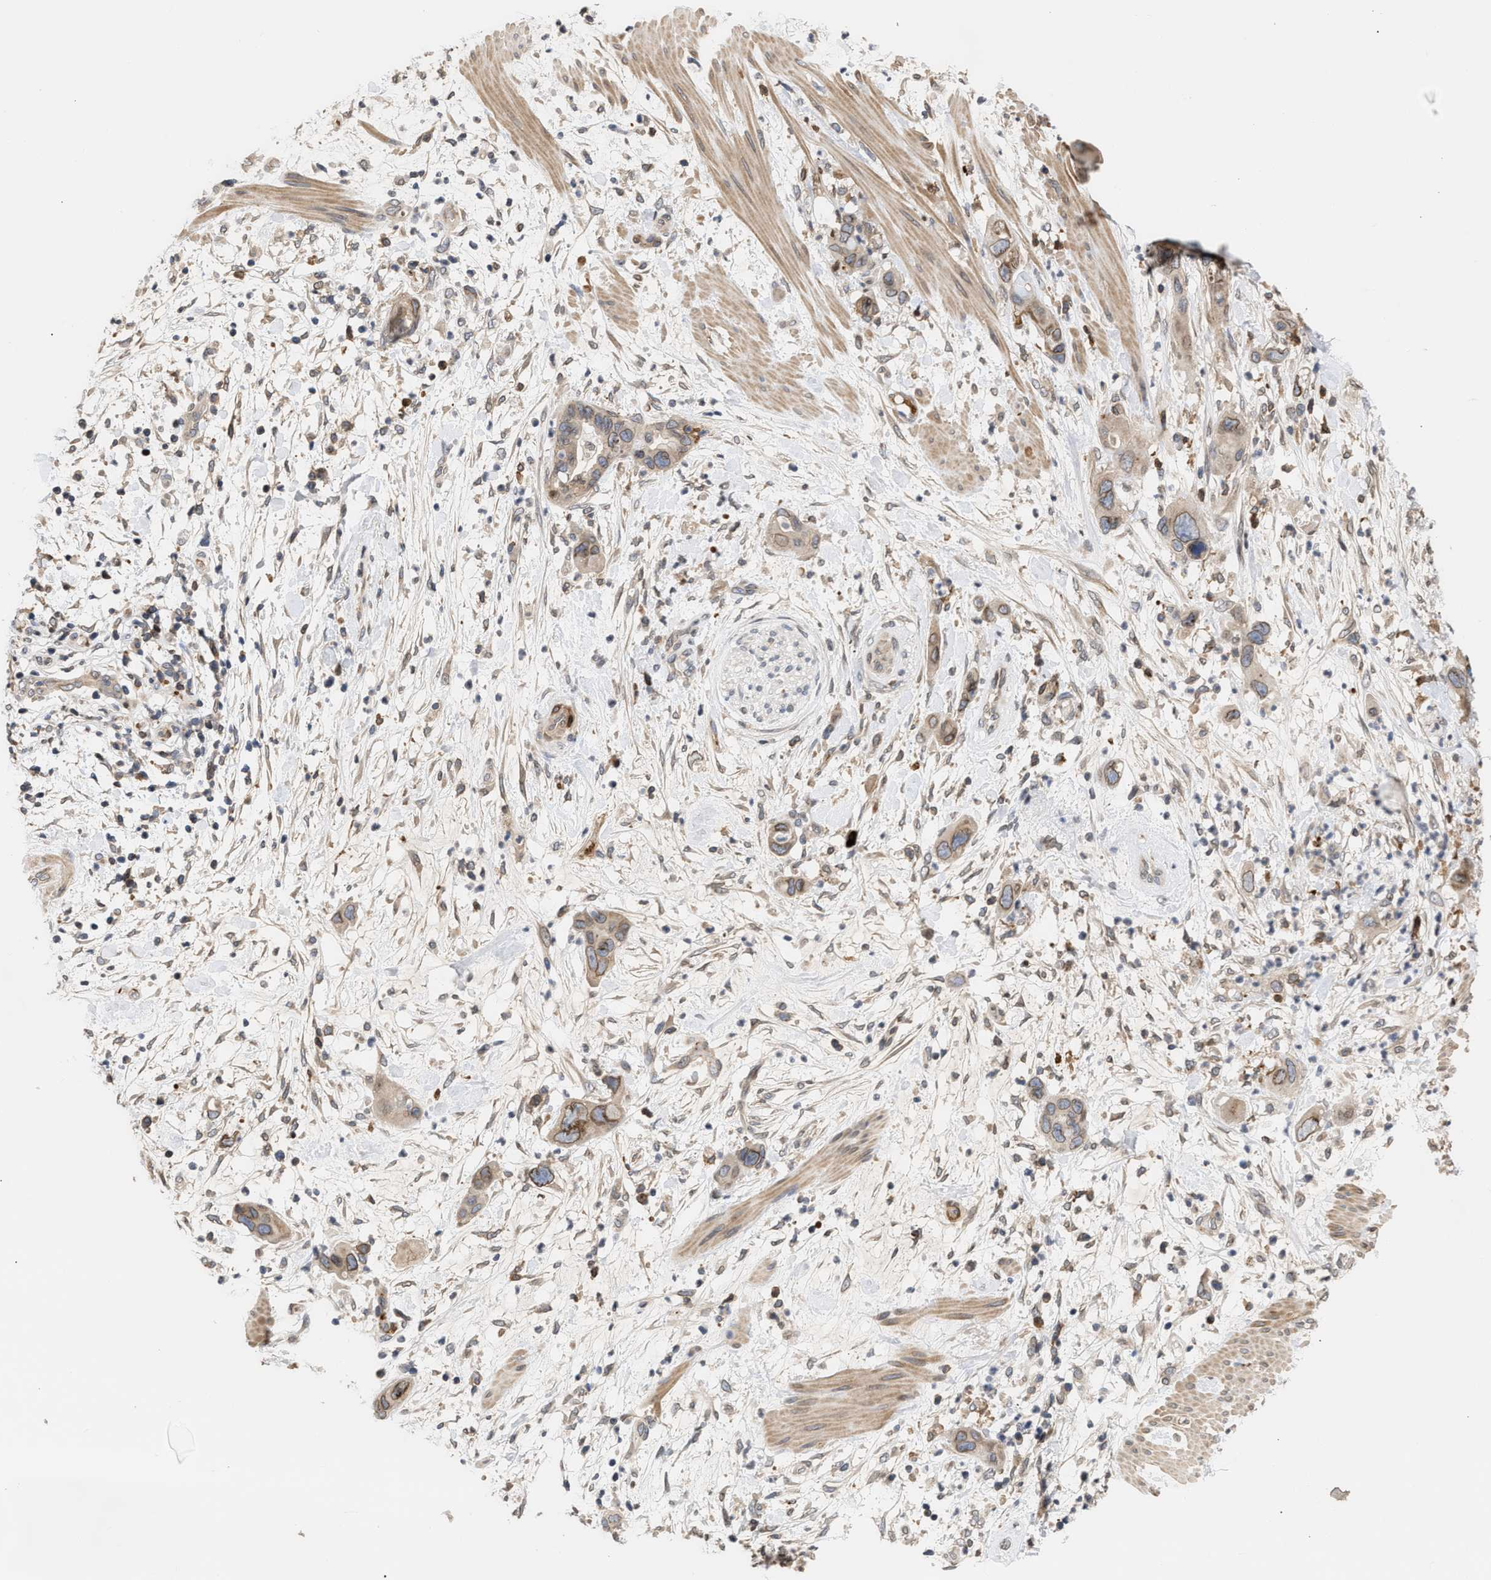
{"staining": {"intensity": "weak", "quantity": ">75%", "location": "cytoplasmic/membranous,nuclear"}, "tissue": "pancreatic cancer", "cell_type": "Tumor cells", "image_type": "cancer", "snomed": [{"axis": "morphology", "description": "Adenocarcinoma, NOS"}, {"axis": "topography", "description": "Pancreas"}], "caption": "Immunohistochemistry (IHC) (DAB) staining of pancreatic cancer displays weak cytoplasmic/membranous and nuclear protein expression in about >75% of tumor cells. (DAB (3,3'-diaminobenzidine) IHC, brown staining for protein, blue staining for nuclei).", "gene": "NUP62", "patient": {"sex": "female", "age": 71}}